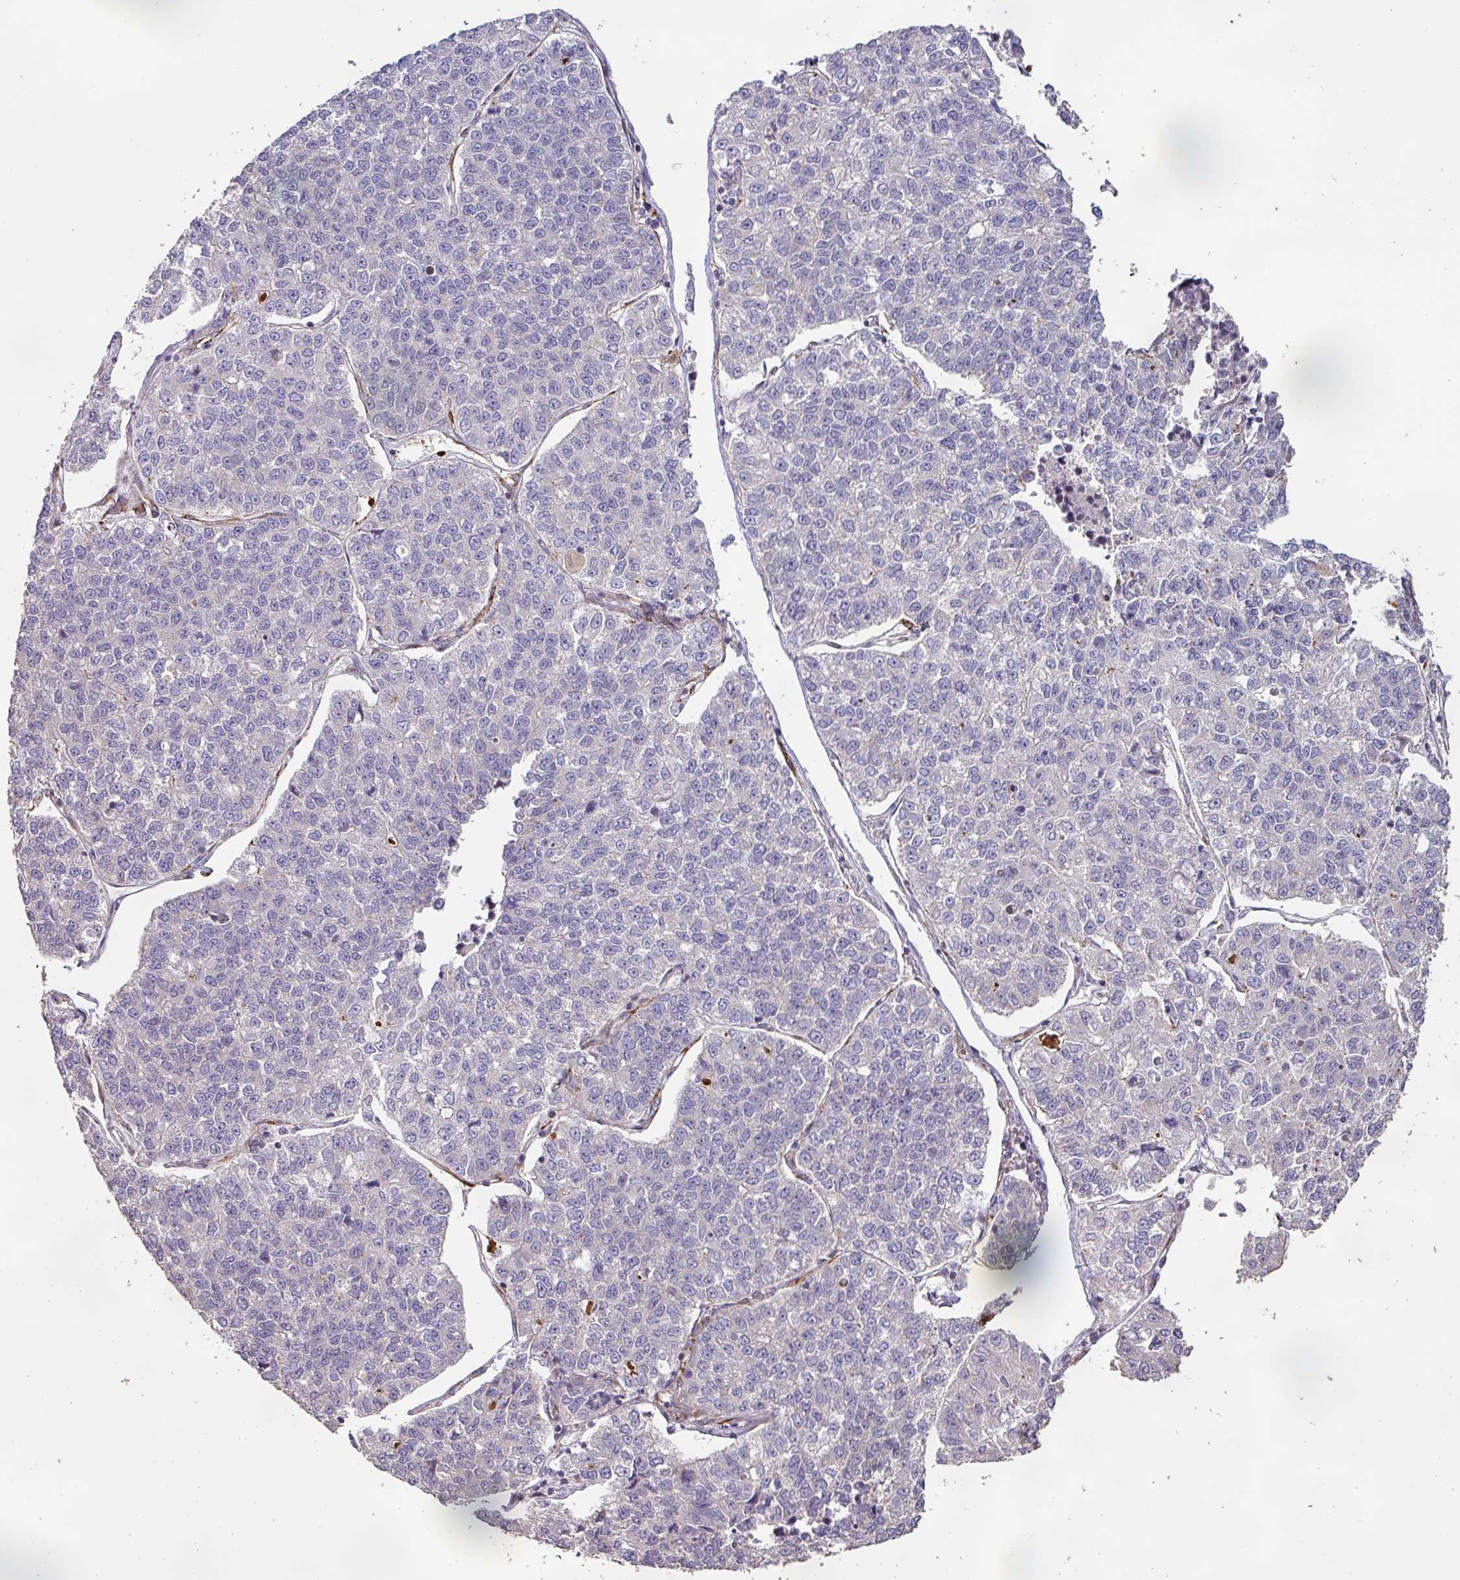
{"staining": {"intensity": "negative", "quantity": "none", "location": "none"}, "tissue": "lung cancer", "cell_type": "Tumor cells", "image_type": "cancer", "snomed": [{"axis": "morphology", "description": "Adenocarcinoma, NOS"}, {"axis": "topography", "description": "Lung"}], "caption": "Tumor cells are negative for protein expression in human lung adenocarcinoma.", "gene": "RPL23A", "patient": {"sex": "male", "age": 49}}